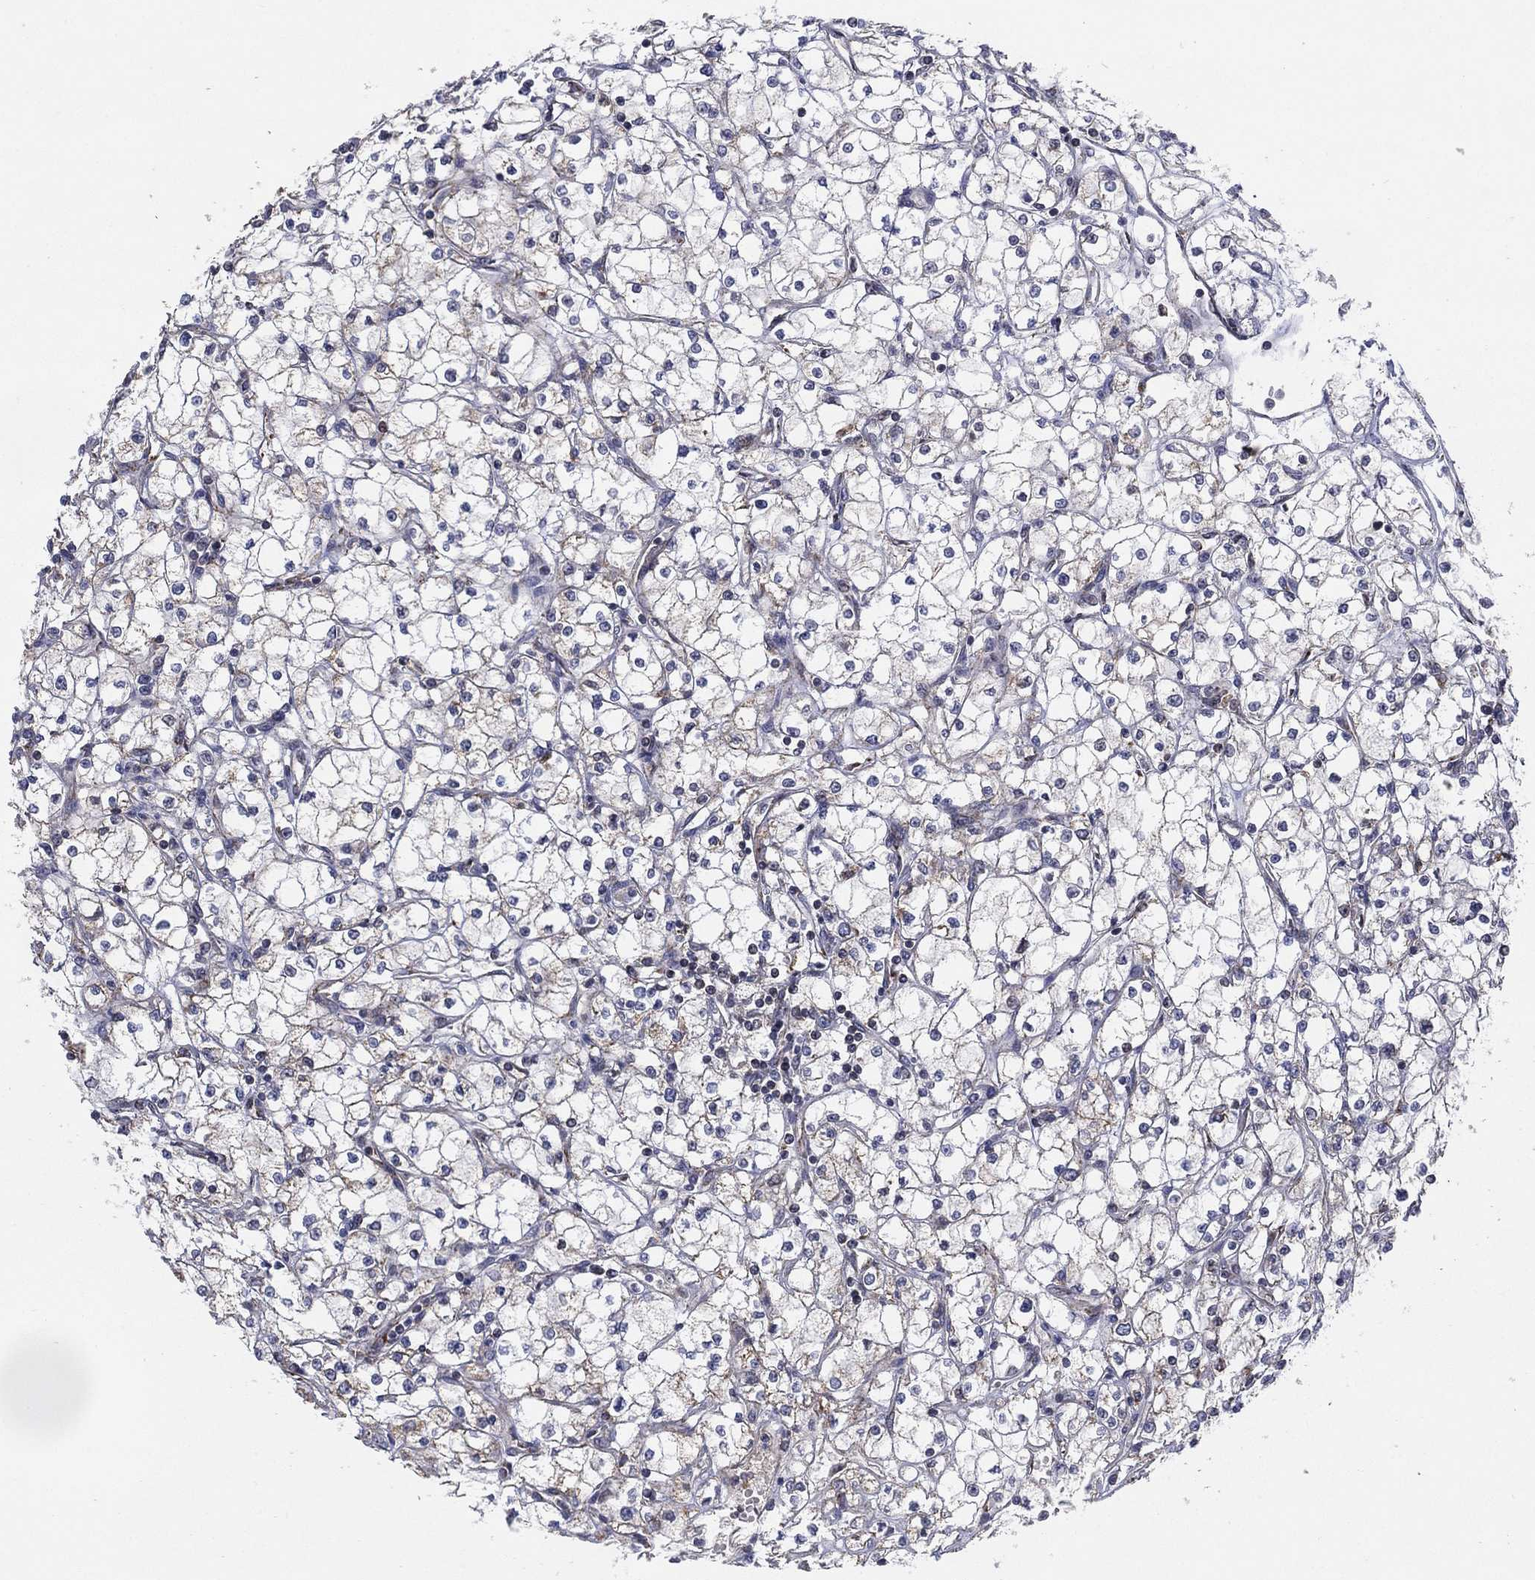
{"staining": {"intensity": "negative", "quantity": "none", "location": "none"}, "tissue": "renal cancer", "cell_type": "Tumor cells", "image_type": "cancer", "snomed": [{"axis": "morphology", "description": "Adenocarcinoma, NOS"}, {"axis": "topography", "description": "Kidney"}], "caption": "Renal cancer stained for a protein using immunohistochemistry (IHC) reveals no positivity tumor cells.", "gene": "PSMG4", "patient": {"sex": "male", "age": 67}}